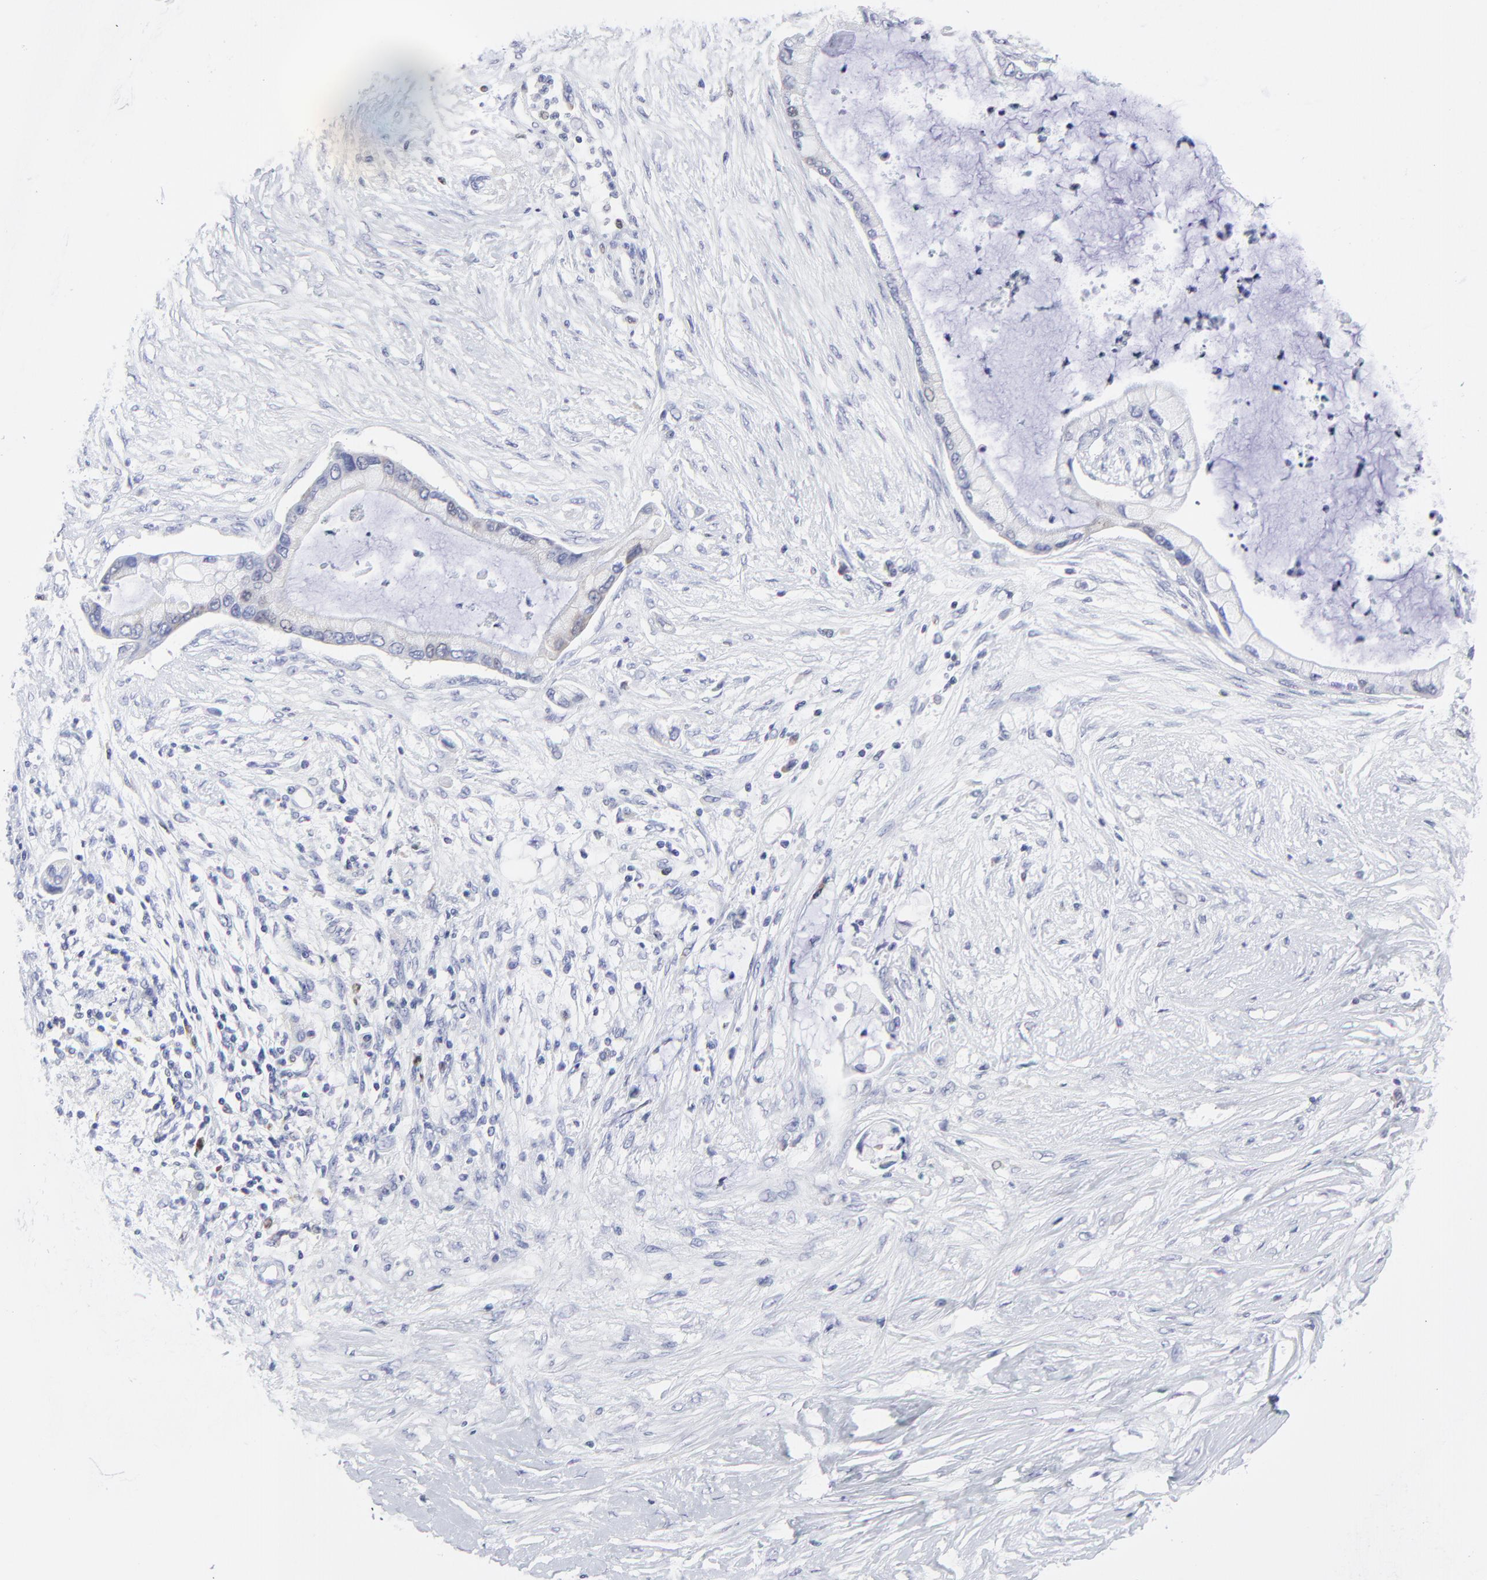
{"staining": {"intensity": "weak", "quantity": "<25%", "location": "cytoplasmic/membranous"}, "tissue": "pancreatic cancer", "cell_type": "Tumor cells", "image_type": "cancer", "snomed": [{"axis": "morphology", "description": "Adenocarcinoma, NOS"}, {"axis": "topography", "description": "Pancreas"}], "caption": "The immunohistochemistry micrograph has no significant positivity in tumor cells of pancreatic adenocarcinoma tissue.", "gene": "NCAPH", "patient": {"sex": "female", "age": 59}}